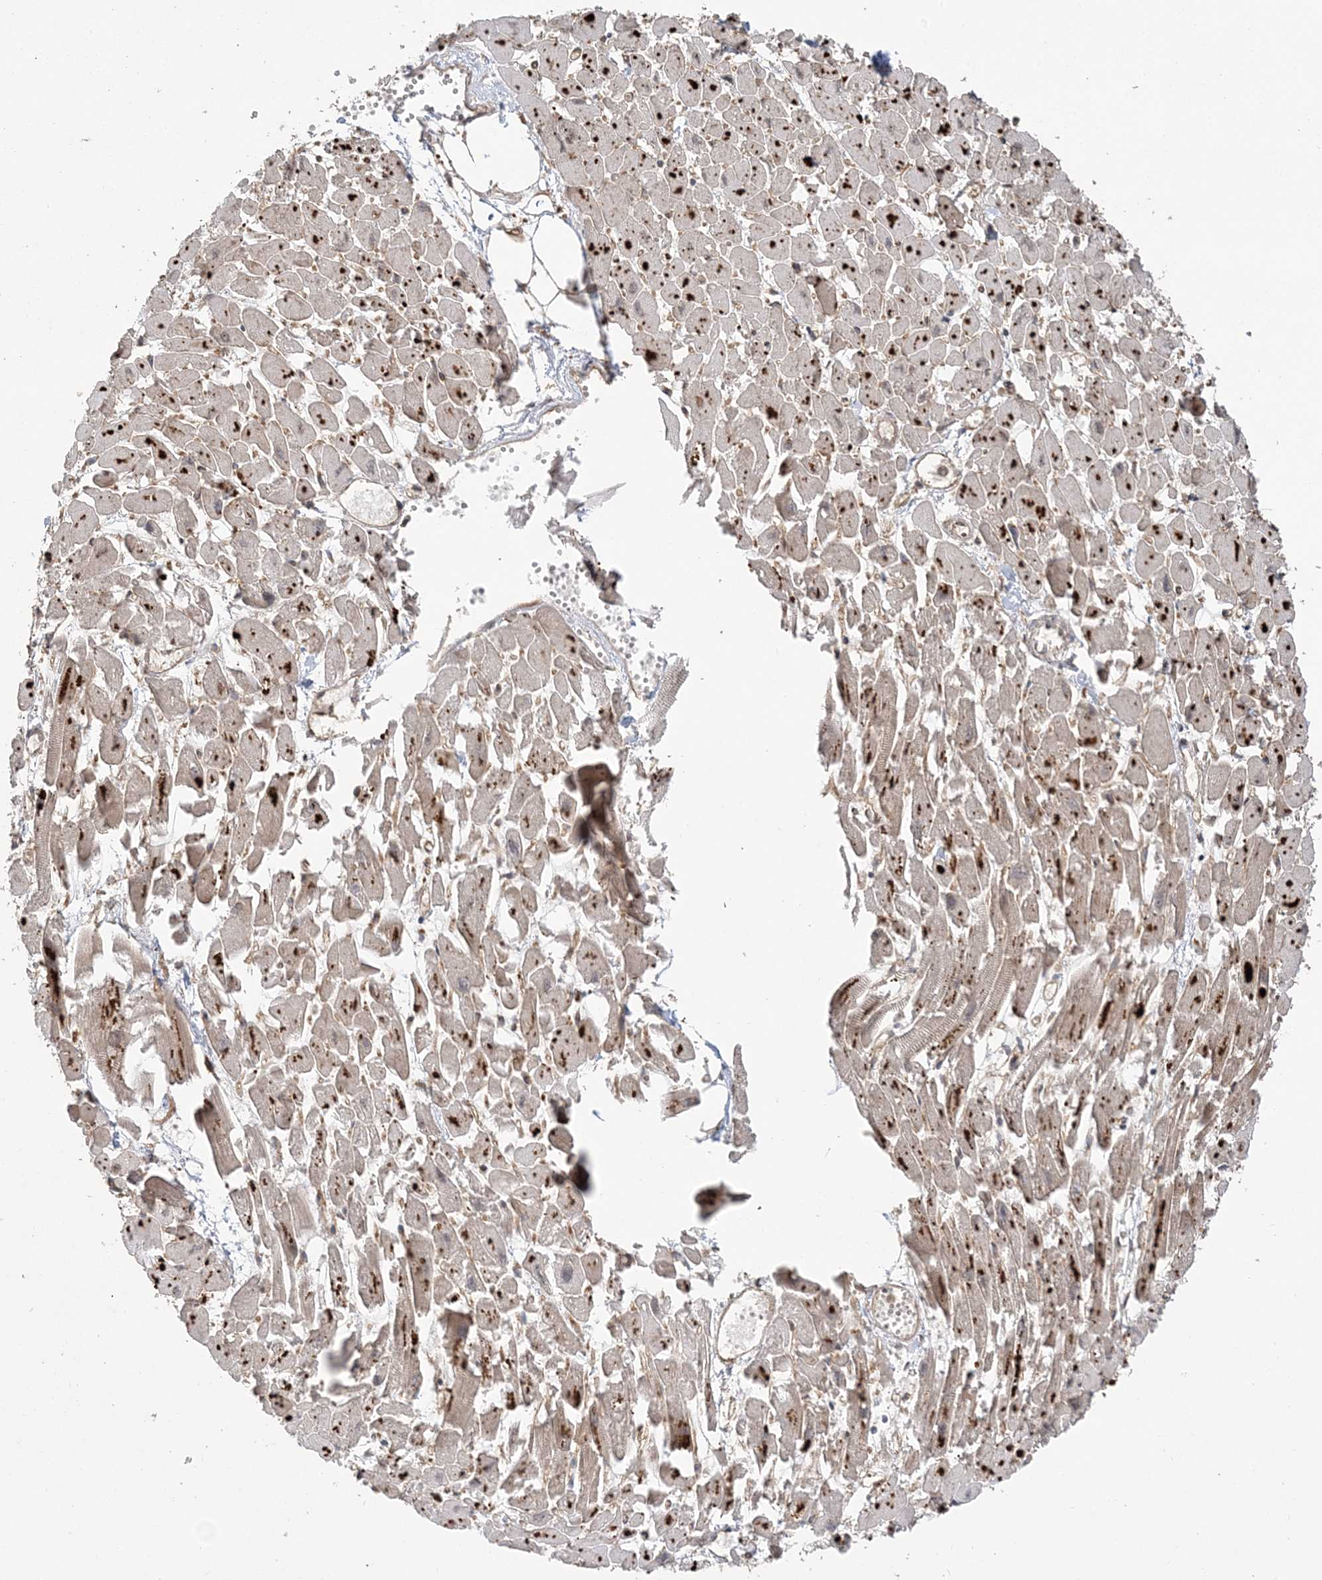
{"staining": {"intensity": "moderate", "quantity": ">75%", "location": "cytoplasmic/membranous"}, "tissue": "heart muscle", "cell_type": "Cardiomyocytes", "image_type": "normal", "snomed": [{"axis": "morphology", "description": "Normal tissue, NOS"}, {"axis": "topography", "description": "Heart"}], "caption": "Immunohistochemistry (IHC) of unremarkable human heart muscle reveals medium levels of moderate cytoplasmic/membranous expression in approximately >75% of cardiomyocytes.", "gene": "HERPUD1", "patient": {"sex": "female", "age": 64}}